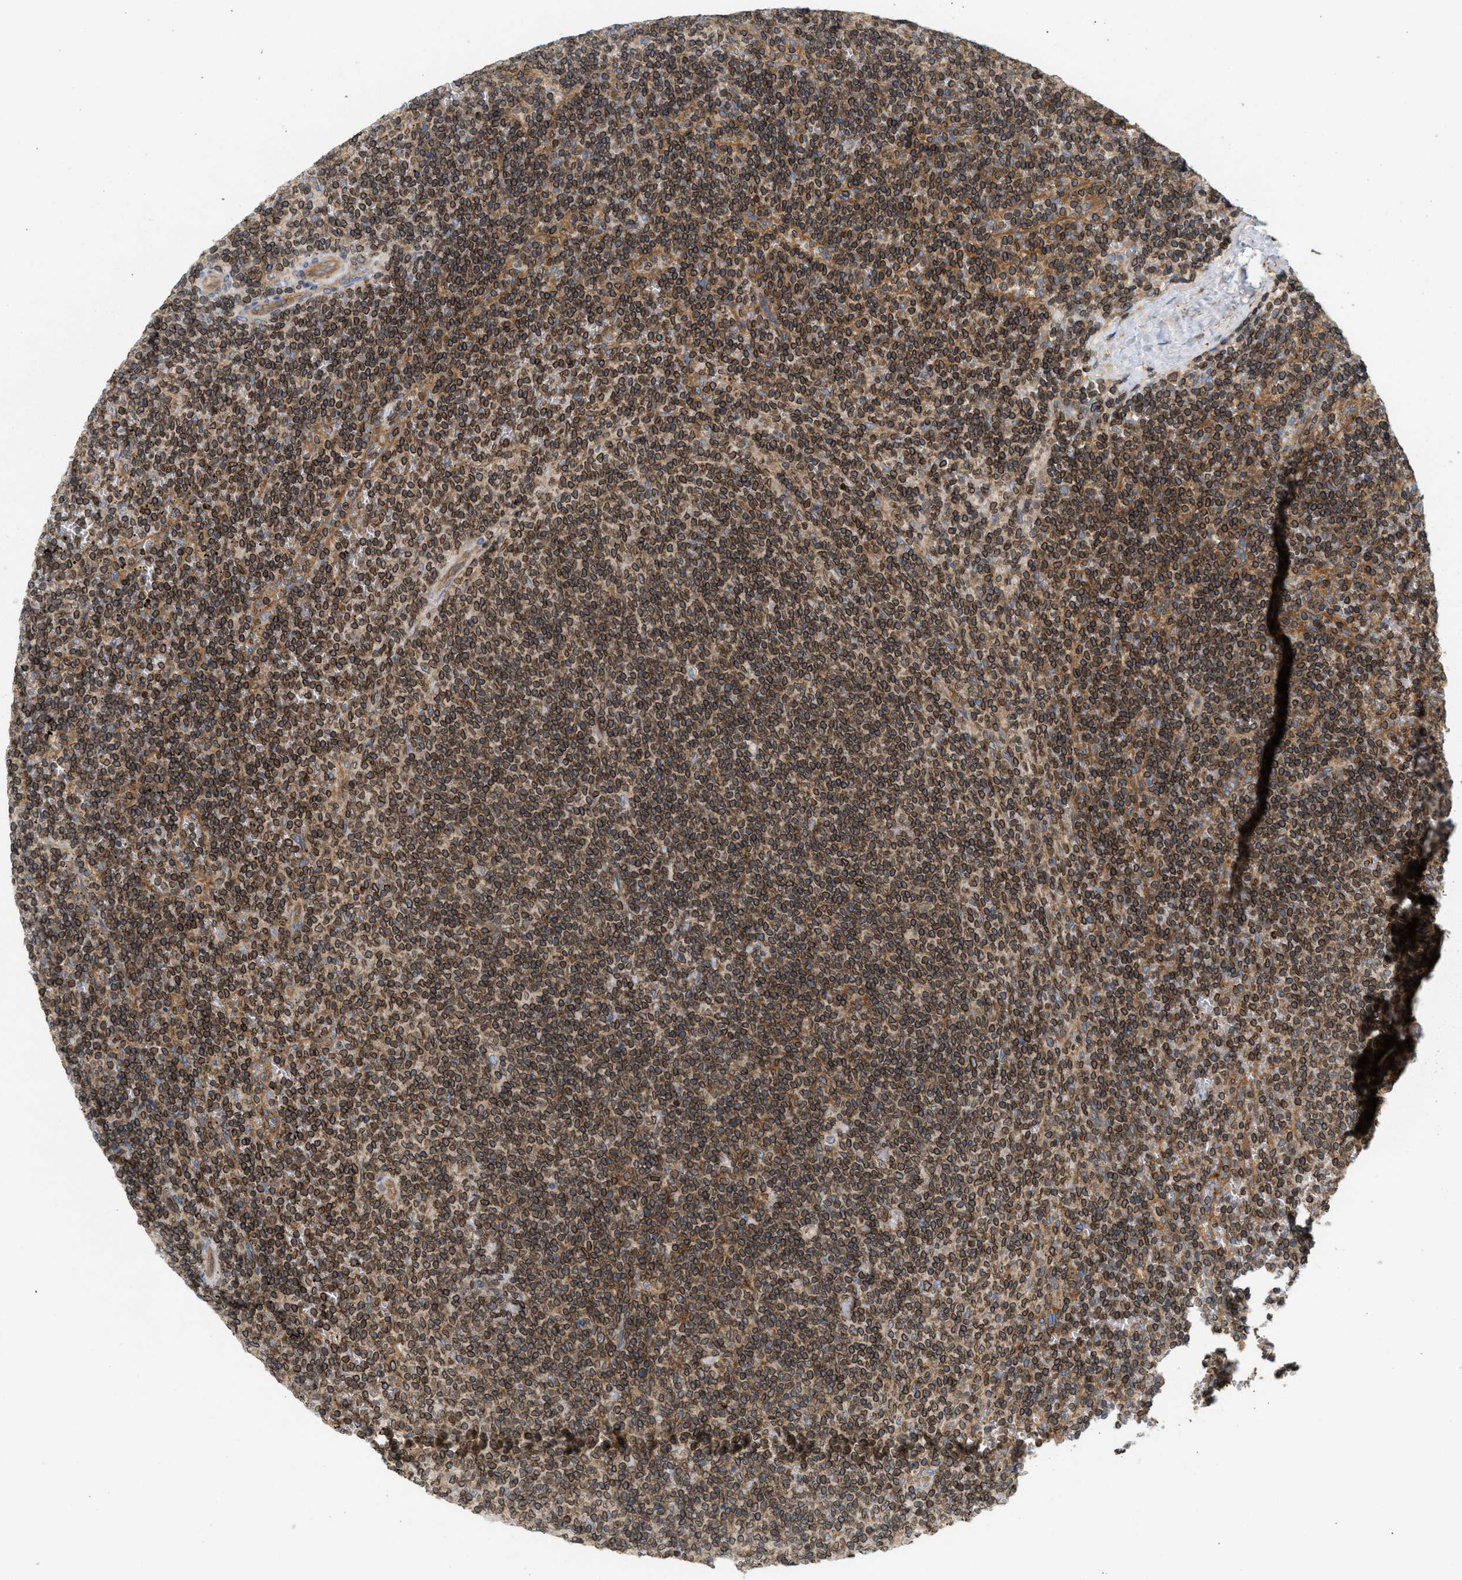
{"staining": {"intensity": "strong", "quantity": ">75%", "location": "cytoplasmic/membranous,nuclear"}, "tissue": "lymphoma", "cell_type": "Tumor cells", "image_type": "cancer", "snomed": [{"axis": "morphology", "description": "Malignant lymphoma, non-Hodgkin's type, Low grade"}, {"axis": "topography", "description": "Spleen"}], "caption": "Malignant lymphoma, non-Hodgkin's type (low-grade) was stained to show a protein in brown. There is high levels of strong cytoplasmic/membranous and nuclear positivity in about >75% of tumor cells. (IHC, brightfield microscopy, high magnification).", "gene": "STRN", "patient": {"sex": "female", "age": 50}}